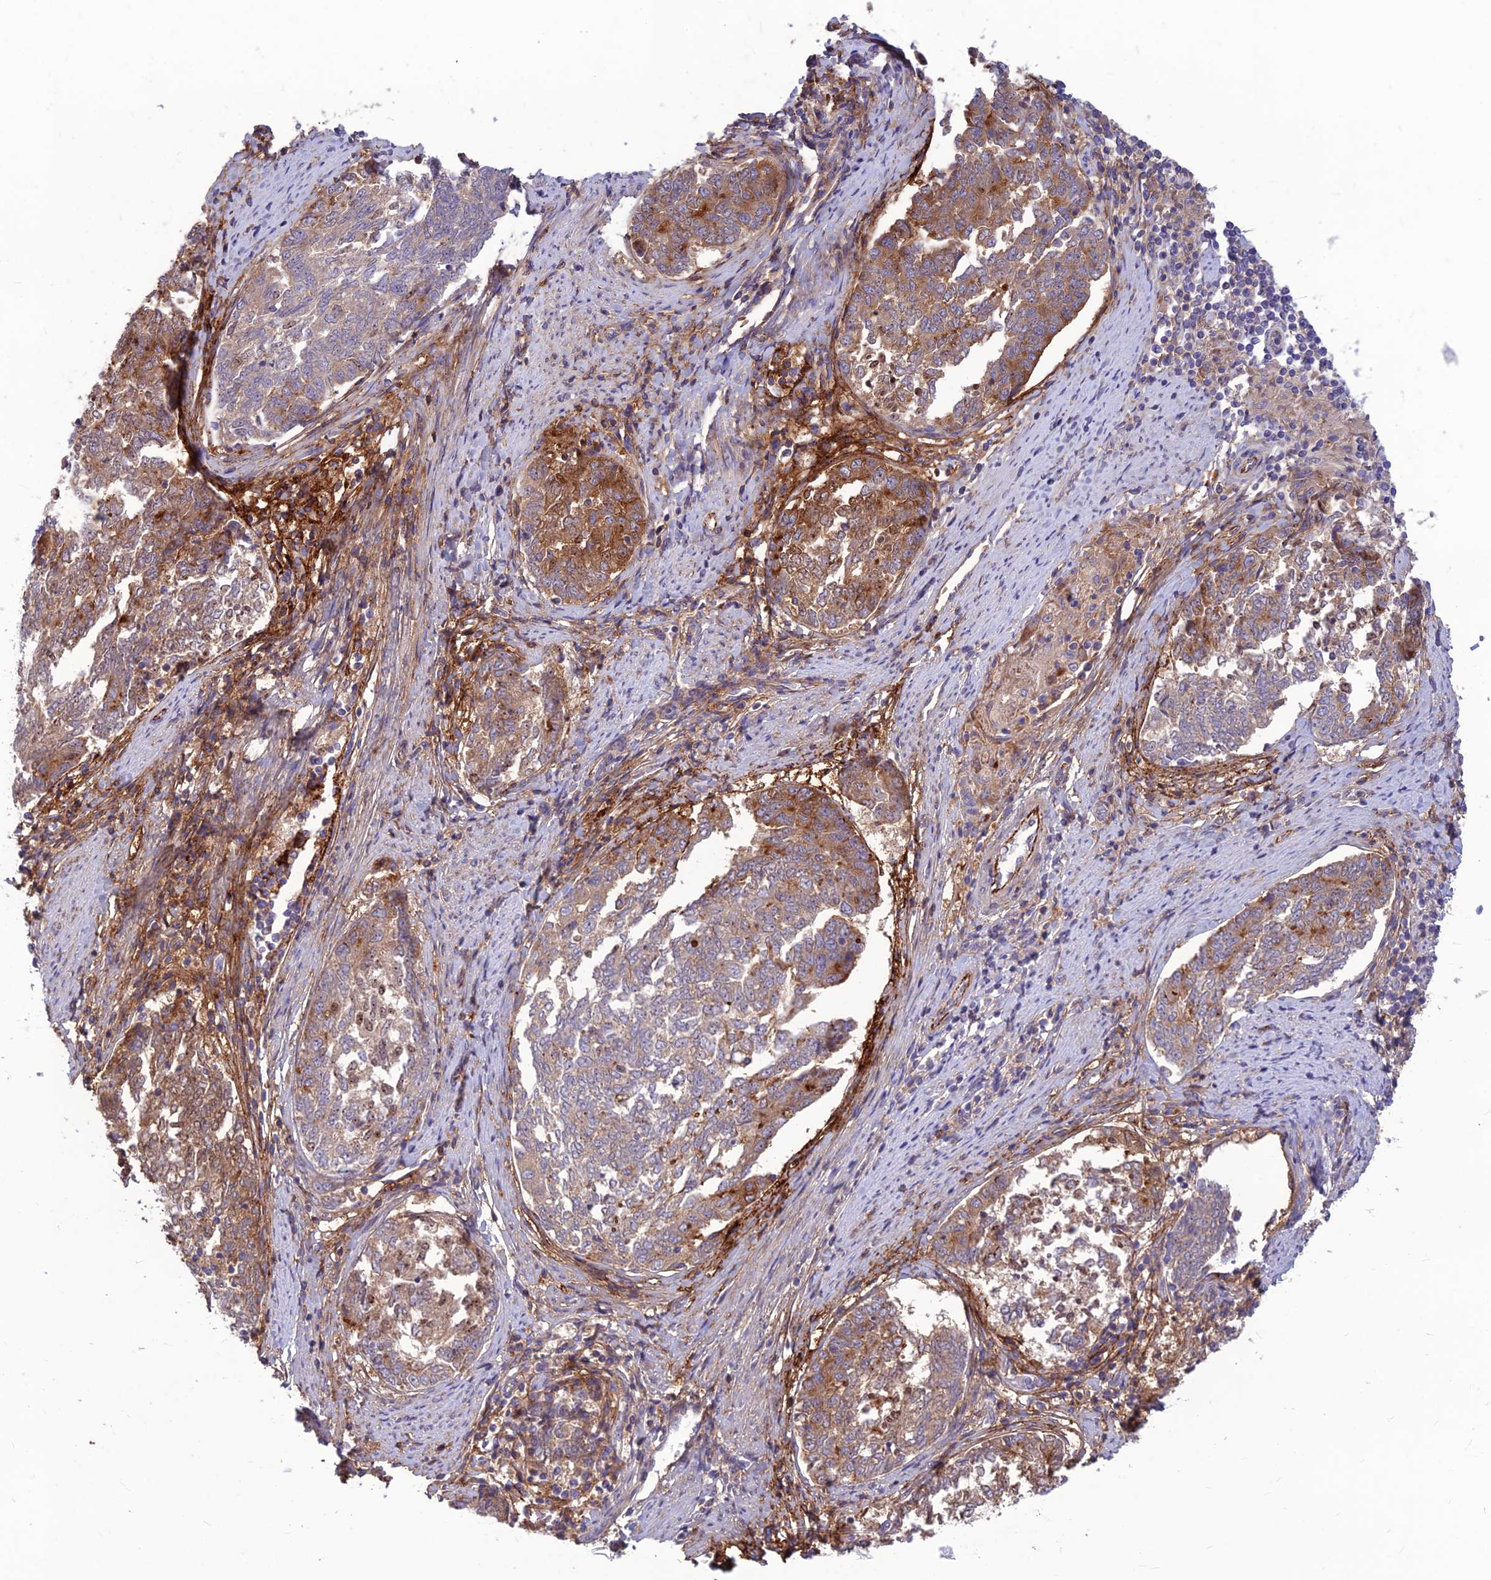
{"staining": {"intensity": "moderate", "quantity": "<25%", "location": "cytoplasmic/membranous"}, "tissue": "endometrial cancer", "cell_type": "Tumor cells", "image_type": "cancer", "snomed": [{"axis": "morphology", "description": "Adenocarcinoma, NOS"}, {"axis": "topography", "description": "Endometrium"}], "caption": "This micrograph shows immunohistochemistry (IHC) staining of endometrial cancer (adenocarcinoma), with low moderate cytoplasmic/membranous positivity in approximately <25% of tumor cells.", "gene": "ST8SIA5", "patient": {"sex": "female", "age": 80}}